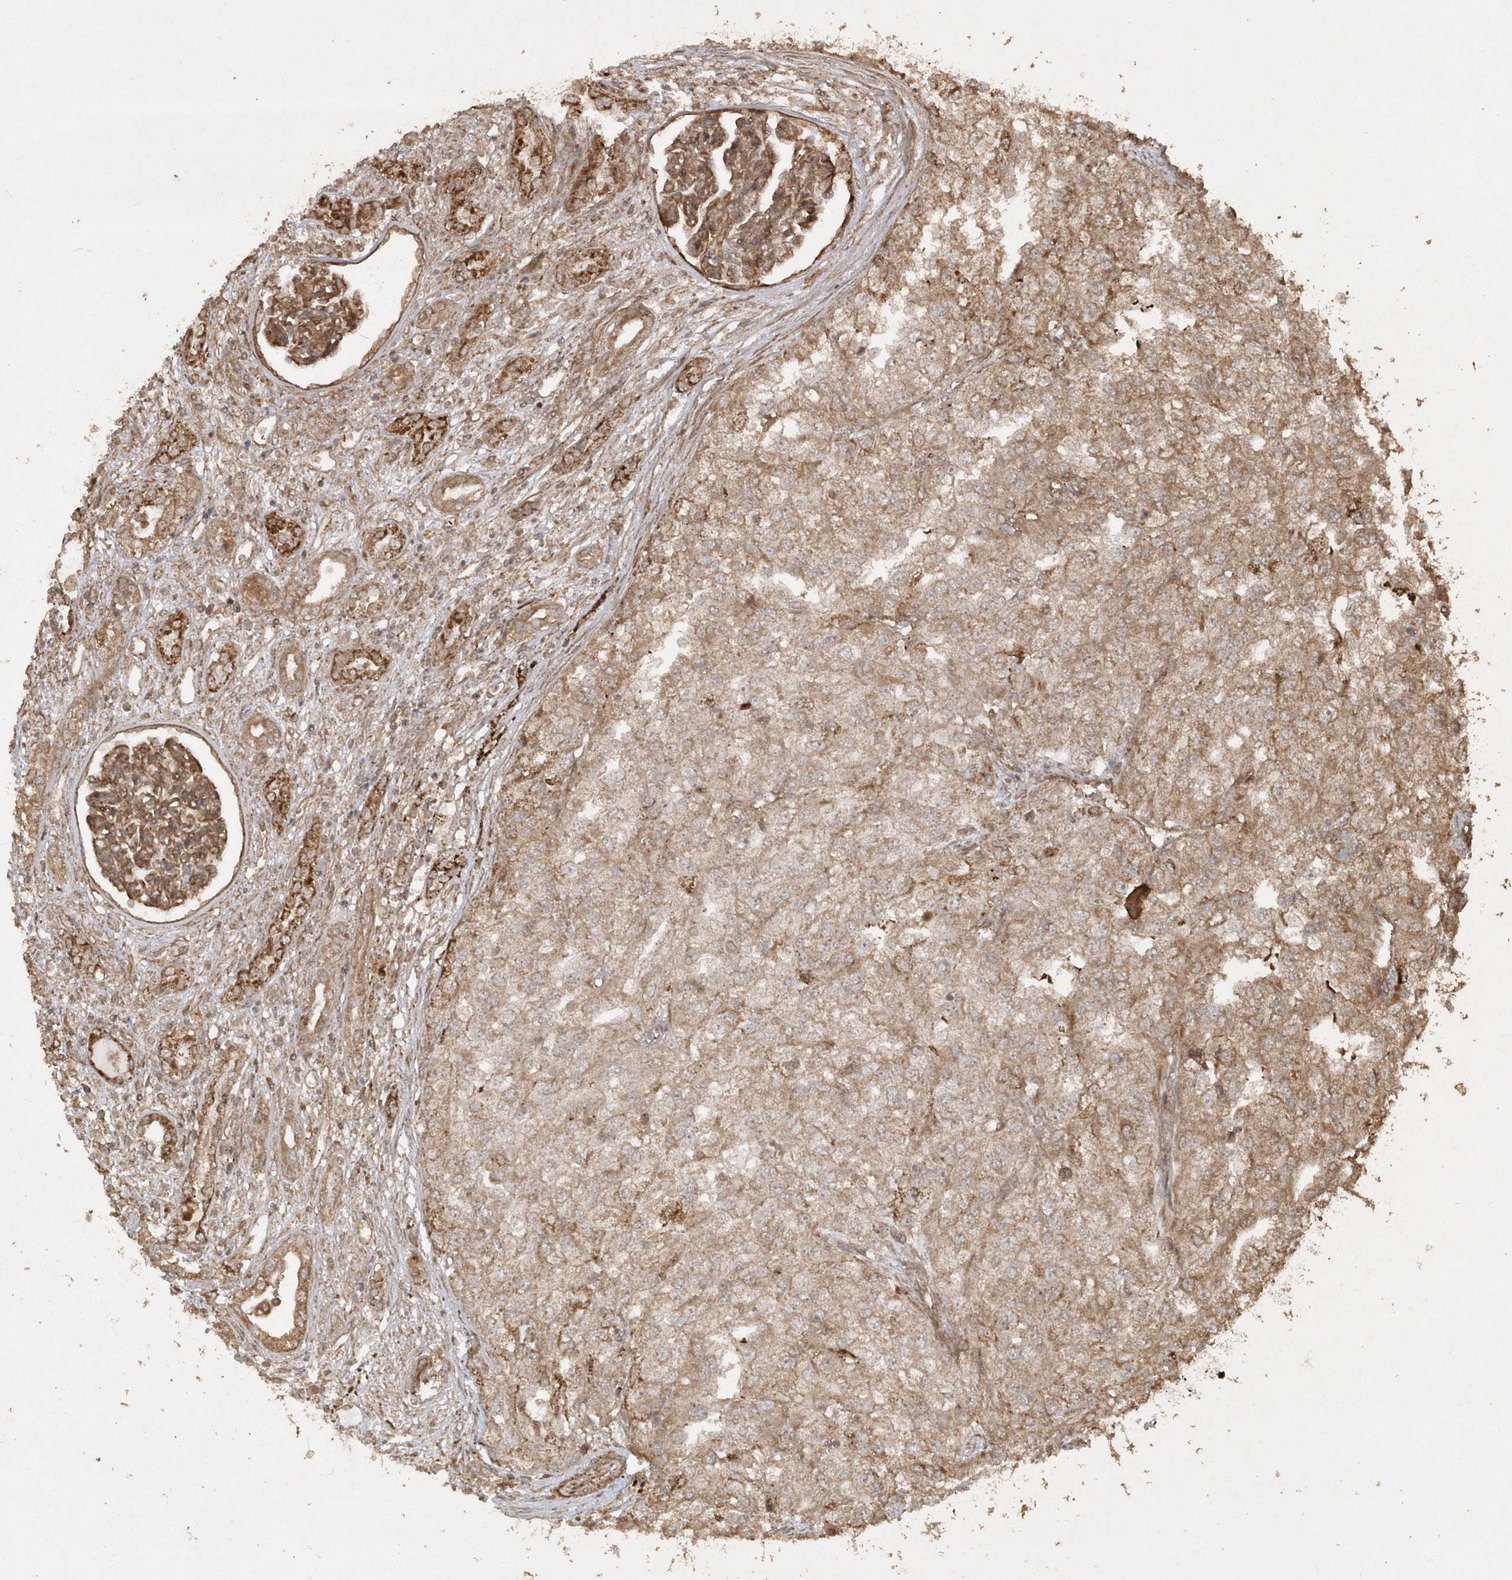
{"staining": {"intensity": "moderate", "quantity": ">75%", "location": "cytoplasmic/membranous"}, "tissue": "renal cancer", "cell_type": "Tumor cells", "image_type": "cancer", "snomed": [{"axis": "morphology", "description": "Adenocarcinoma, NOS"}, {"axis": "topography", "description": "Kidney"}], "caption": "Moderate cytoplasmic/membranous protein expression is seen in approximately >75% of tumor cells in renal adenocarcinoma.", "gene": "AVPI1", "patient": {"sex": "female", "age": 54}}